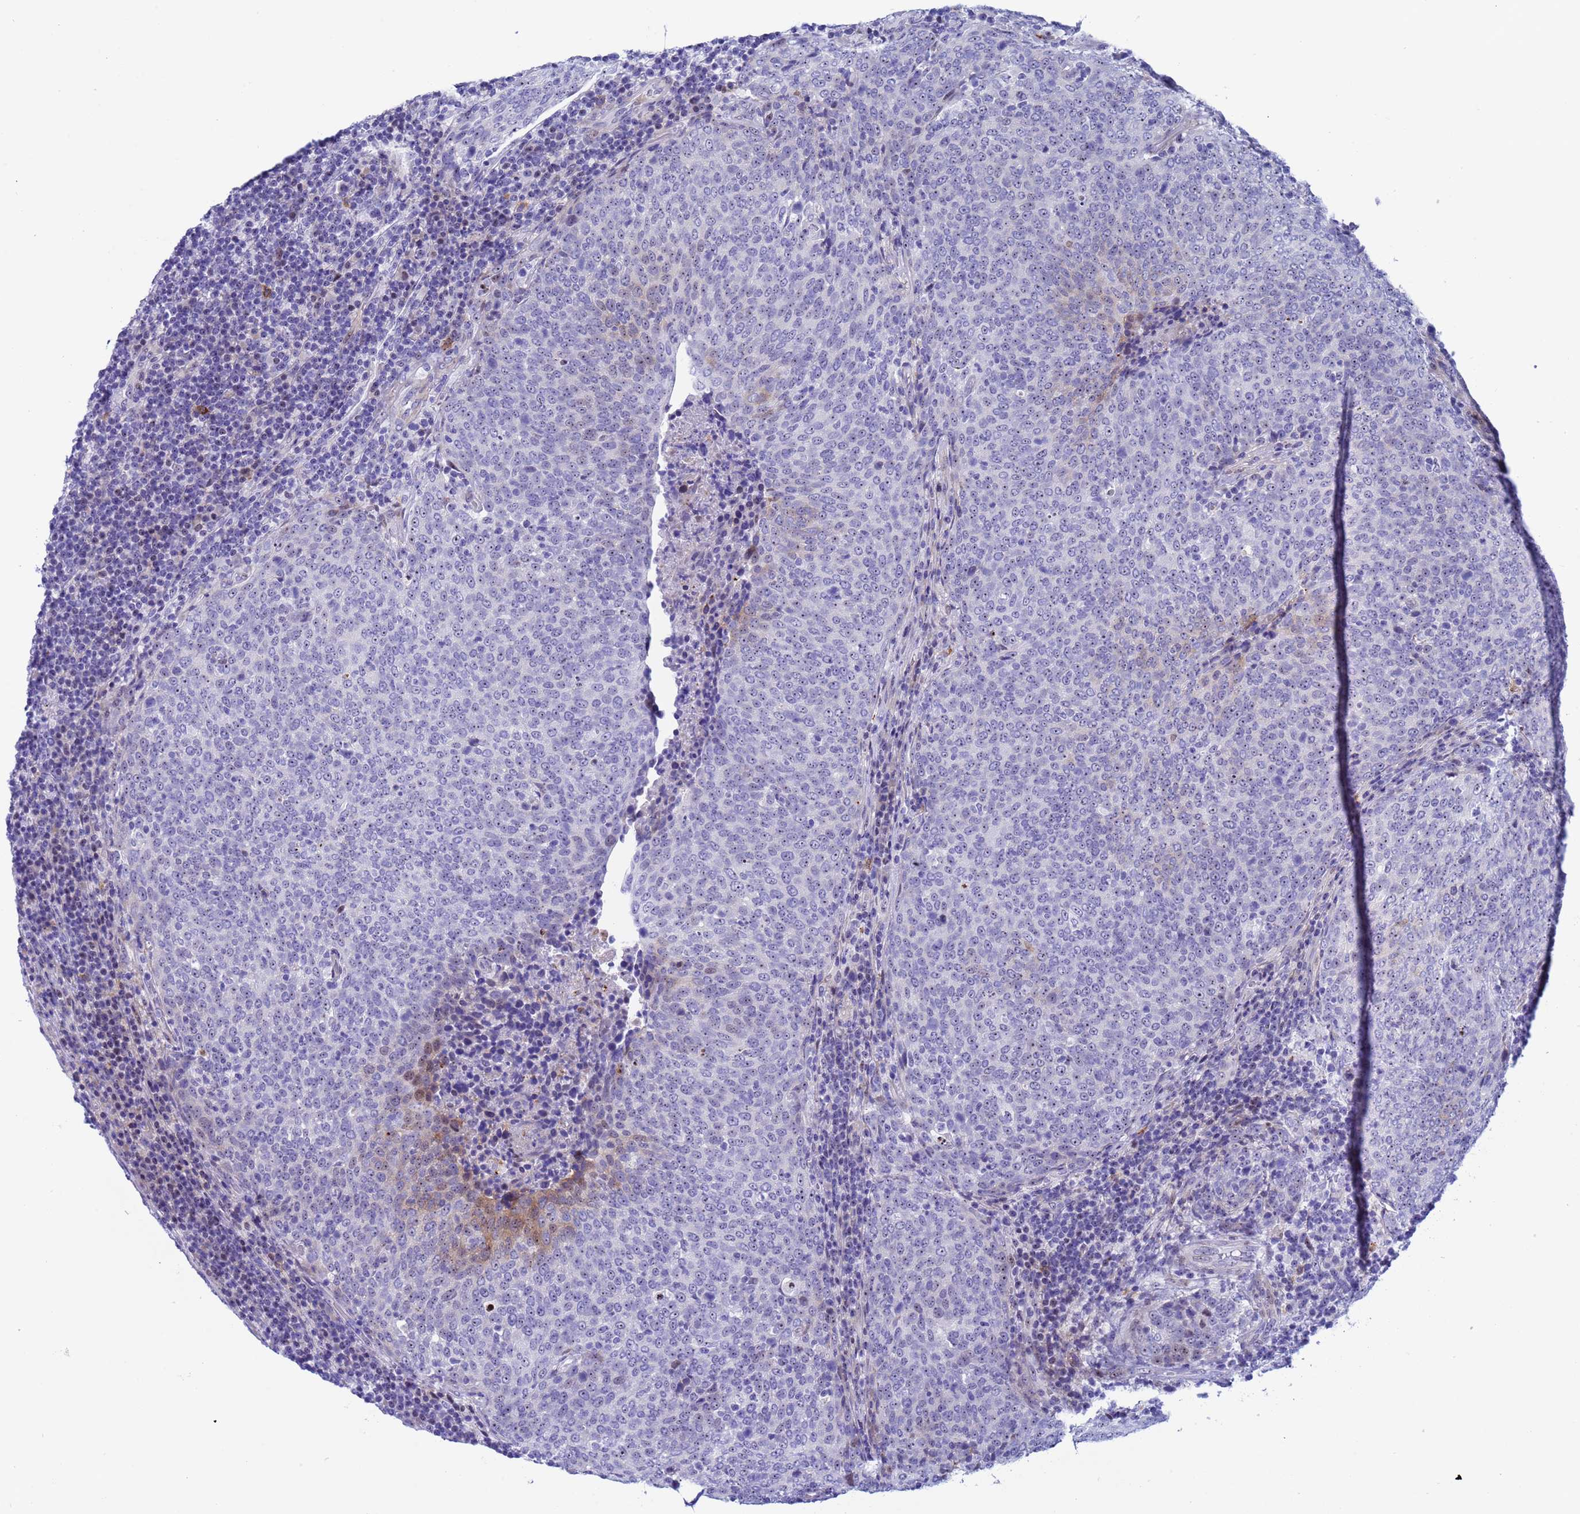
{"staining": {"intensity": "weak", "quantity": "<25%", "location": "nuclear"}, "tissue": "head and neck cancer", "cell_type": "Tumor cells", "image_type": "cancer", "snomed": [{"axis": "morphology", "description": "Squamous cell carcinoma, NOS"}, {"axis": "morphology", "description": "Squamous cell carcinoma, metastatic, NOS"}, {"axis": "topography", "description": "Lymph node"}, {"axis": "topography", "description": "Head-Neck"}], "caption": "Human head and neck squamous cell carcinoma stained for a protein using IHC displays no staining in tumor cells.", "gene": "POP5", "patient": {"sex": "male", "age": 62}}